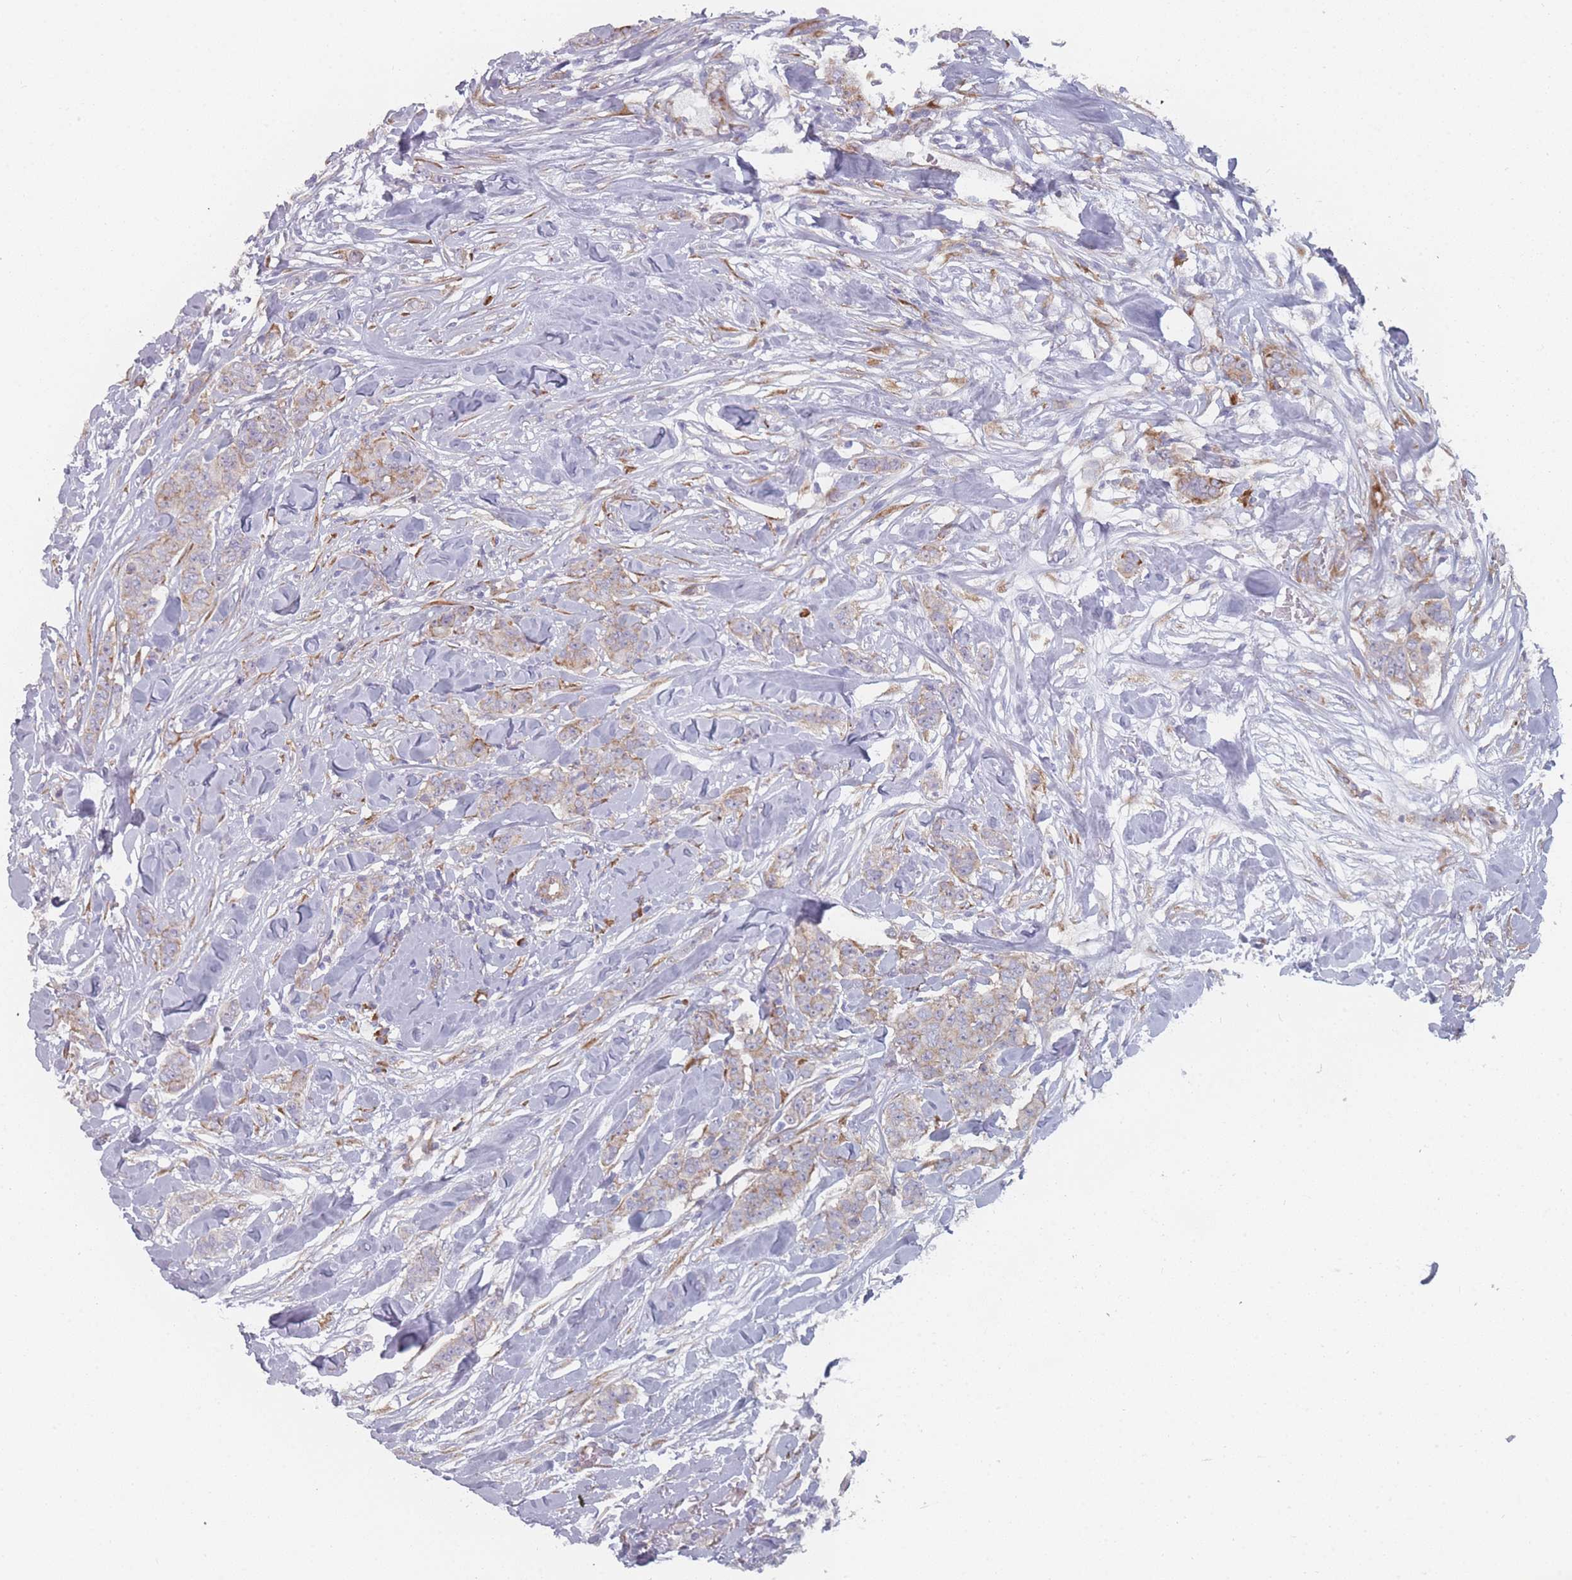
{"staining": {"intensity": "weak", "quantity": "<25%", "location": "cytoplasmic/membranous"}, "tissue": "breast cancer", "cell_type": "Tumor cells", "image_type": "cancer", "snomed": [{"axis": "morphology", "description": "Duct carcinoma"}, {"axis": "topography", "description": "Breast"}], "caption": "IHC of breast cancer reveals no positivity in tumor cells.", "gene": "CACNG5", "patient": {"sex": "female", "age": 40}}